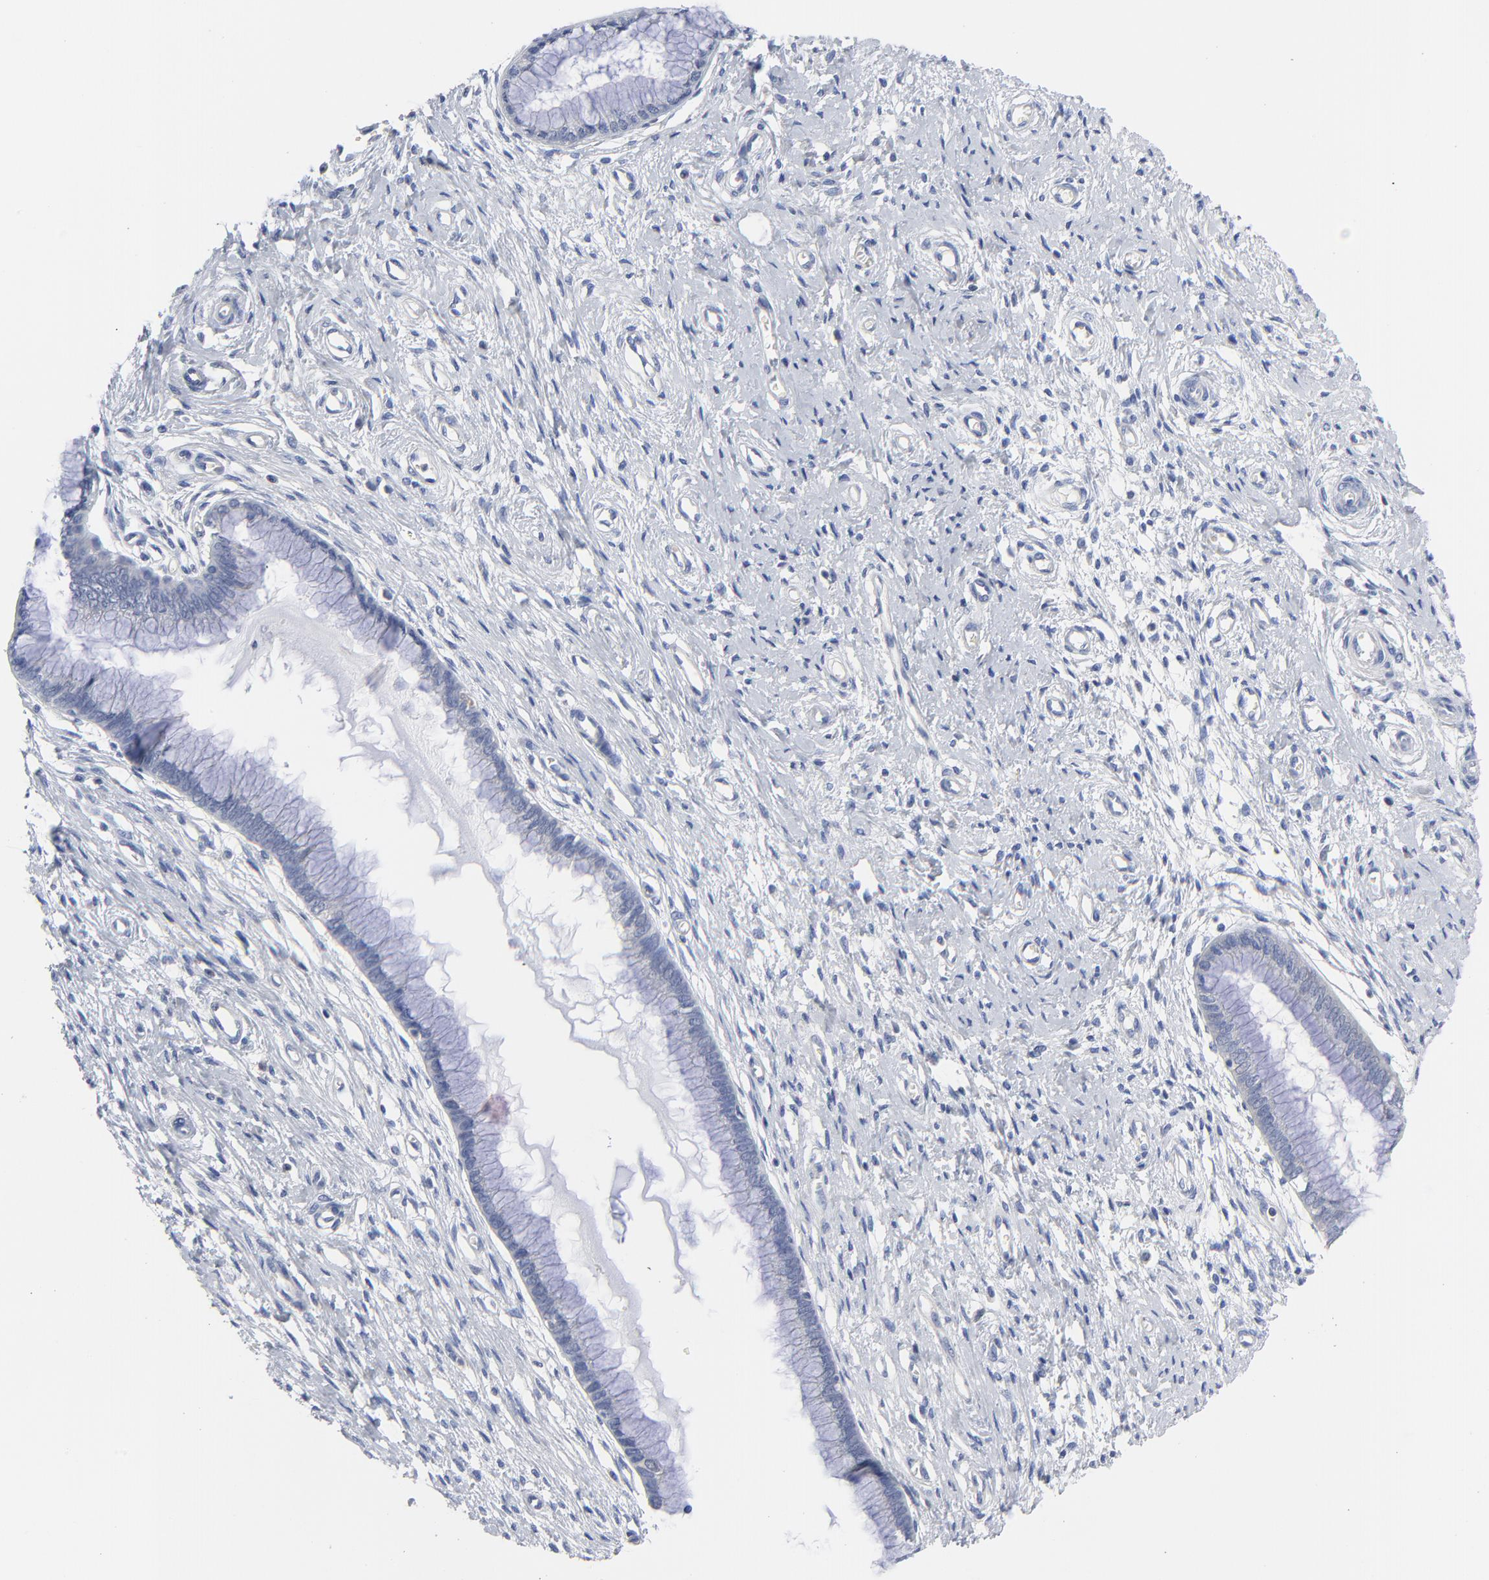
{"staining": {"intensity": "negative", "quantity": "none", "location": "none"}, "tissue": "cervix", "cell_type": "Glandular cells", "image_type": "normal", "snomed": [{"axis": "morphology", "description": "Normal tissue, NOS"}, {"axis": "topography", "description": "Cervix"}], "caption": "IHC photomicrograph of benign cervix: human cervix stained with DAB shows no significant protein expression in glandular cells.", "gene": "CAB39L", "patient": {"sex": "female", "age": 55}}